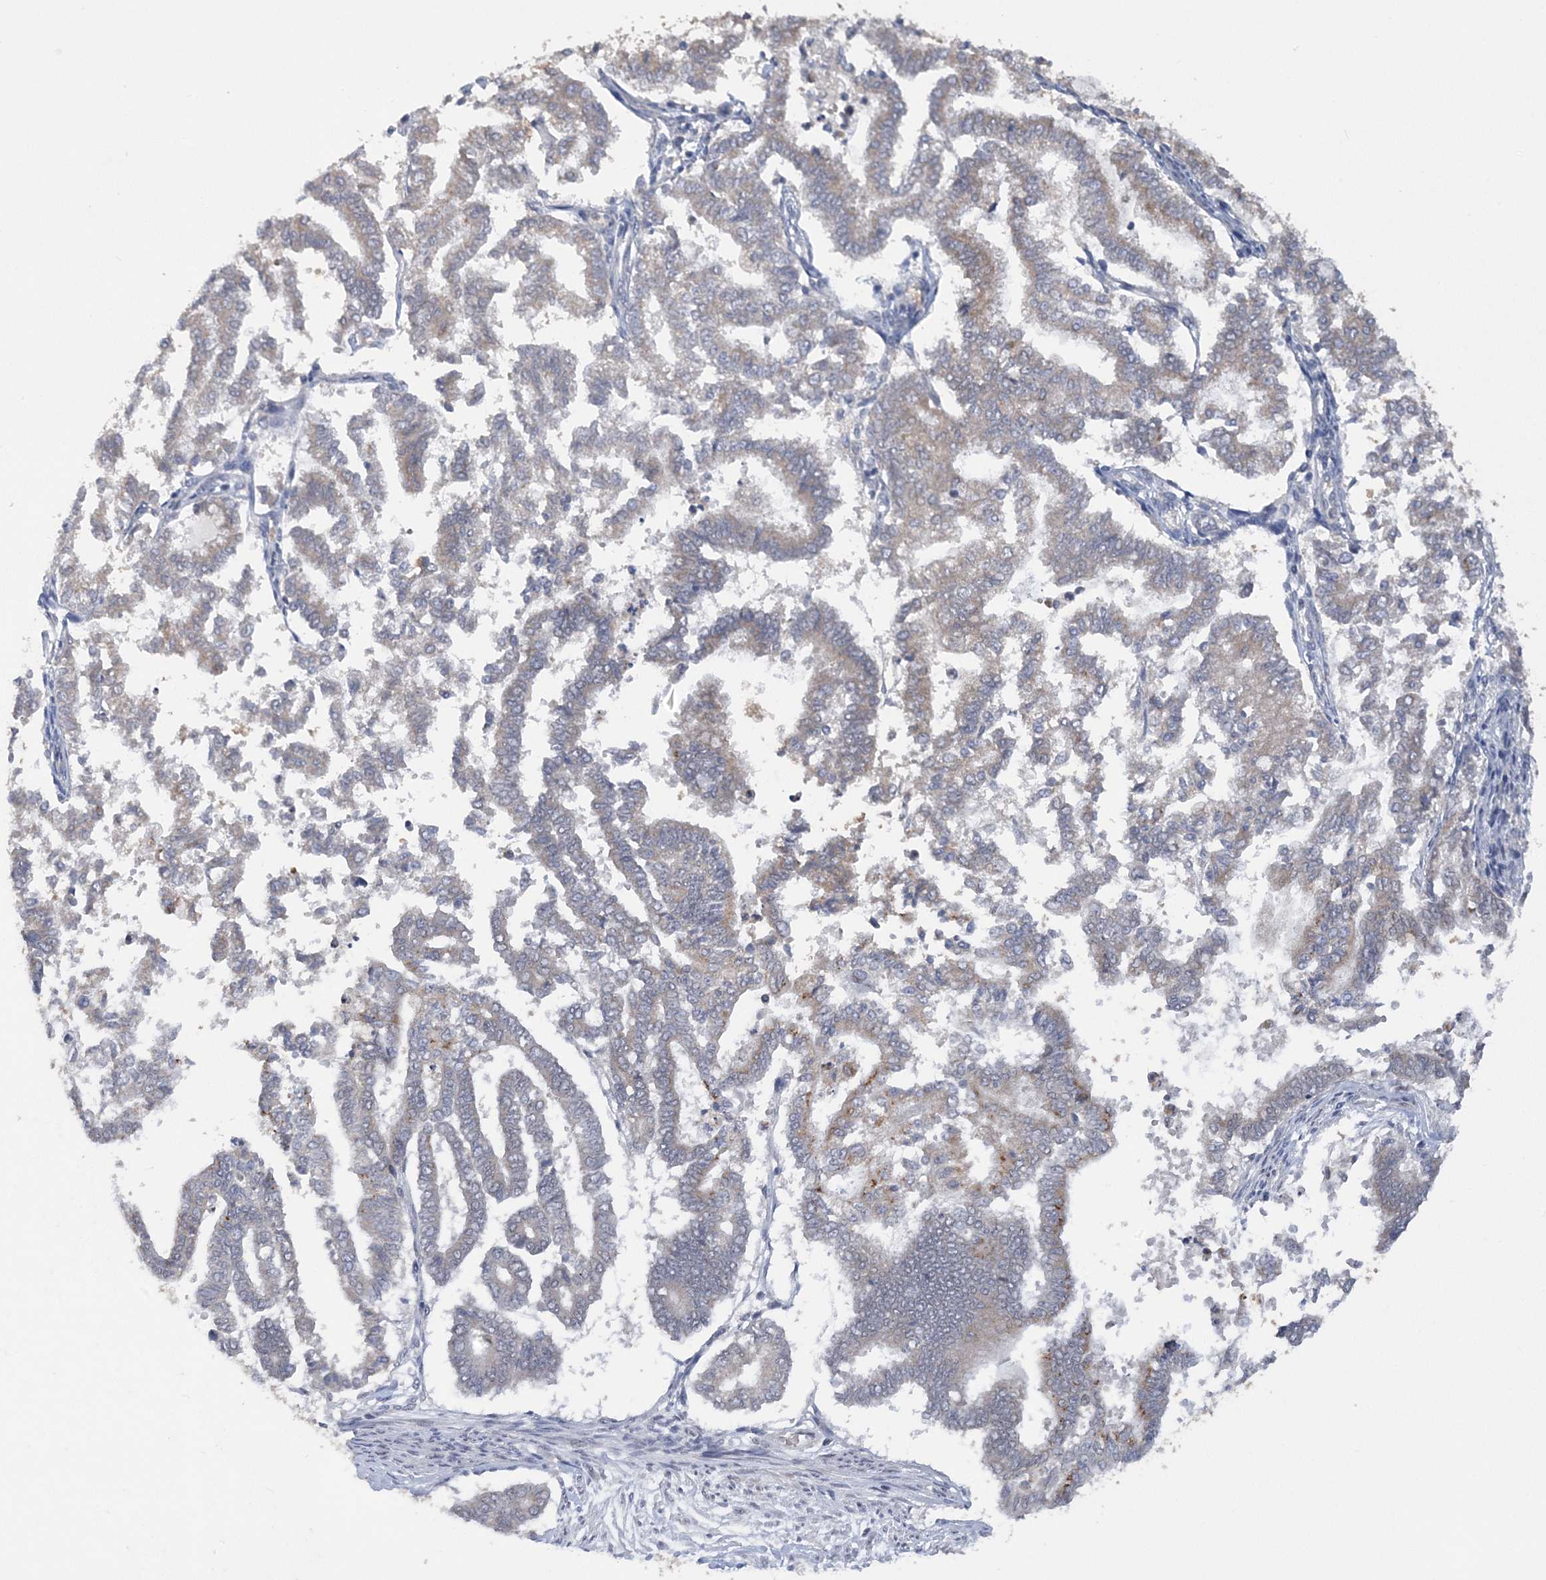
{"staining": {"intensity": "weak", "quantity": "<25%", "location": "cytoplasmic/membranous"}, "tissue": "endometrial cancer", "cell_type": "Tumor cells", "image_type": "cancer", "snomed": [{"axis": "morphology", "description": "Necrosis, NOS"}, {"axis": "morphology", "description": "Adenocarcinoma, NOS"}, {"axis": "topography", "description": "Endometrium"}], "caption": "This is a histopathology image of IHC staining of endometrial adenocarcinoma, which shows no staining in tumor cells.", "gene": "ZBTB7A", "patient": {"sex": "female", "age": 79}}